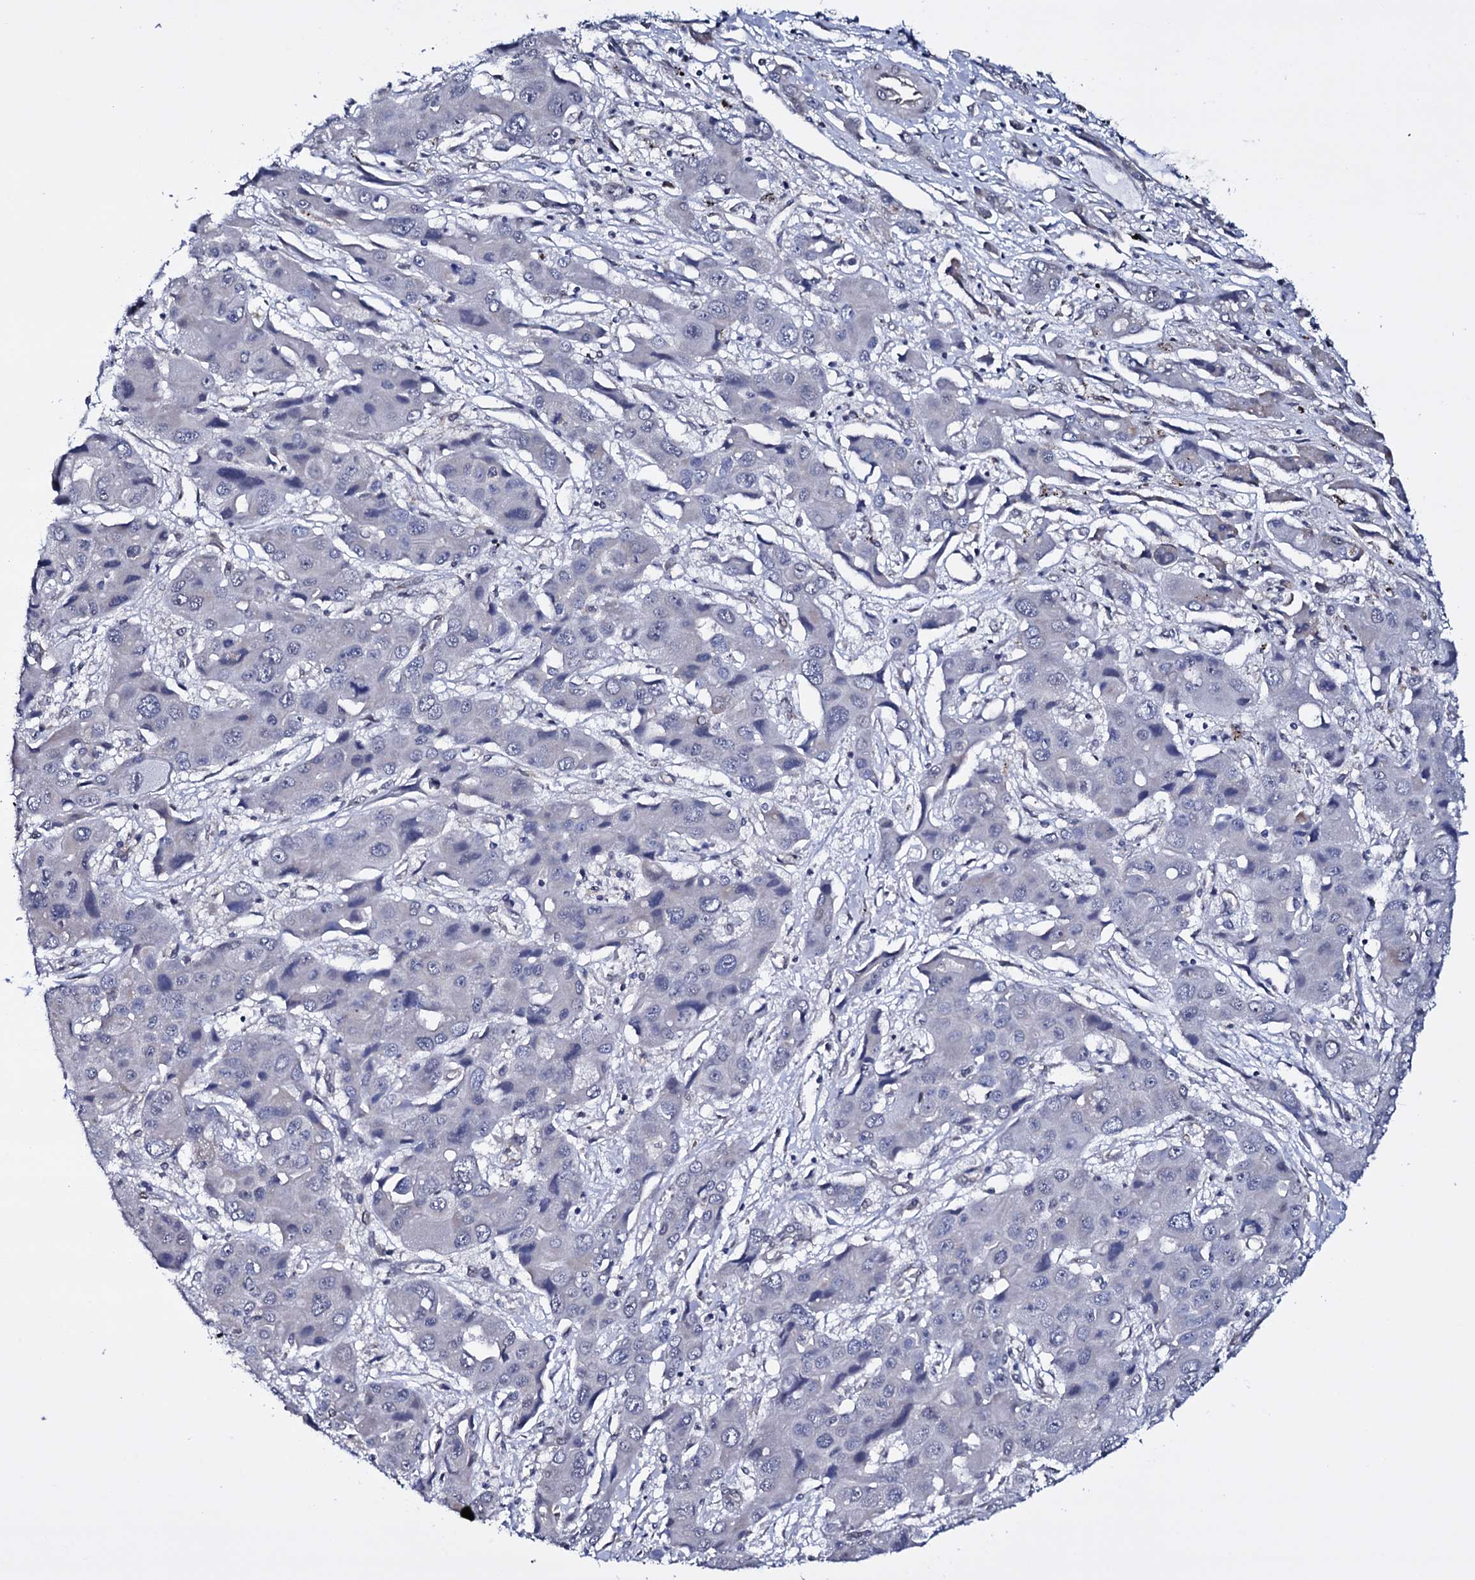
{"staining": {"intensity": "negative", "quantity": "none", "location": "none"}, "tissue": "liver cancer", "cell_type": "Tumor cells", "image_type": "cancer", "snomed": [{"axis": "morphology", "description": "Cholangiocarcinoma"}, {"axis": "topography", "description": "Liver"}], "caption": "Tumor cells are negative for brown protein staining in cholangiocarcinoma (liver).", "gene": "GAREM1", "patient": {"sex": "male", "age": 67}}